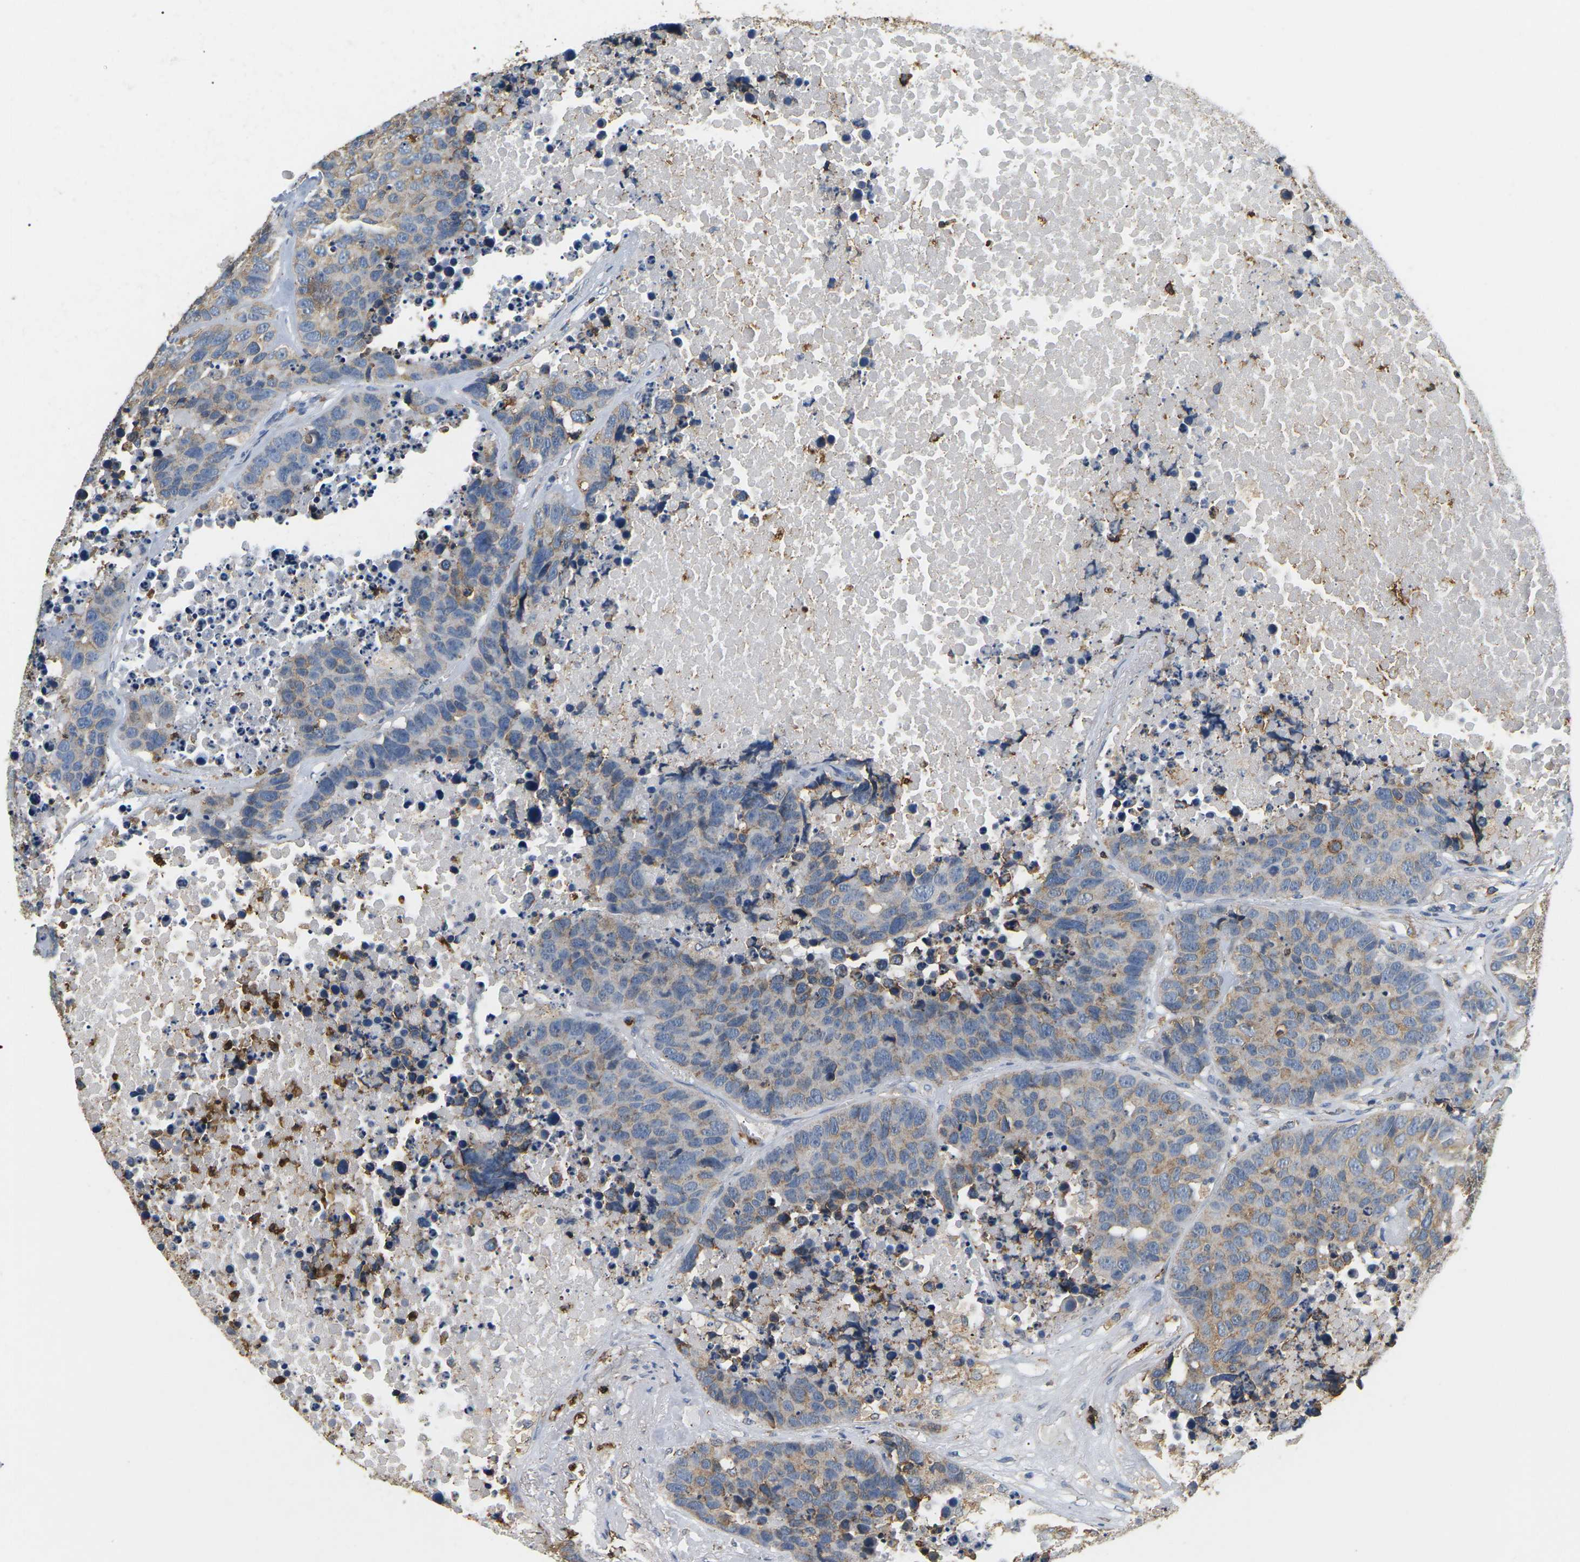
{"staining": {"intensity": "moderate", "quantity": "25%-75%", "location": "cytoplasmic/membranous"}, "tissue": "carcinoid", "cell_type": "Tumor cells", "image_type": "cancer", "snomed": [{"axis": "morphology", "description": "Carcinoid, malignant, NOS"}, {"axis": "topography", "description": "Lung"}], "caption": "The image reveals immunohistochemical staining of carcinoid (malignant). There is moderate cytoplasmic/membranous staining is identified in about 25%-75% of tumor cells.", "gene": "ADM", "patient": {"sex": "male", "age": 60}}